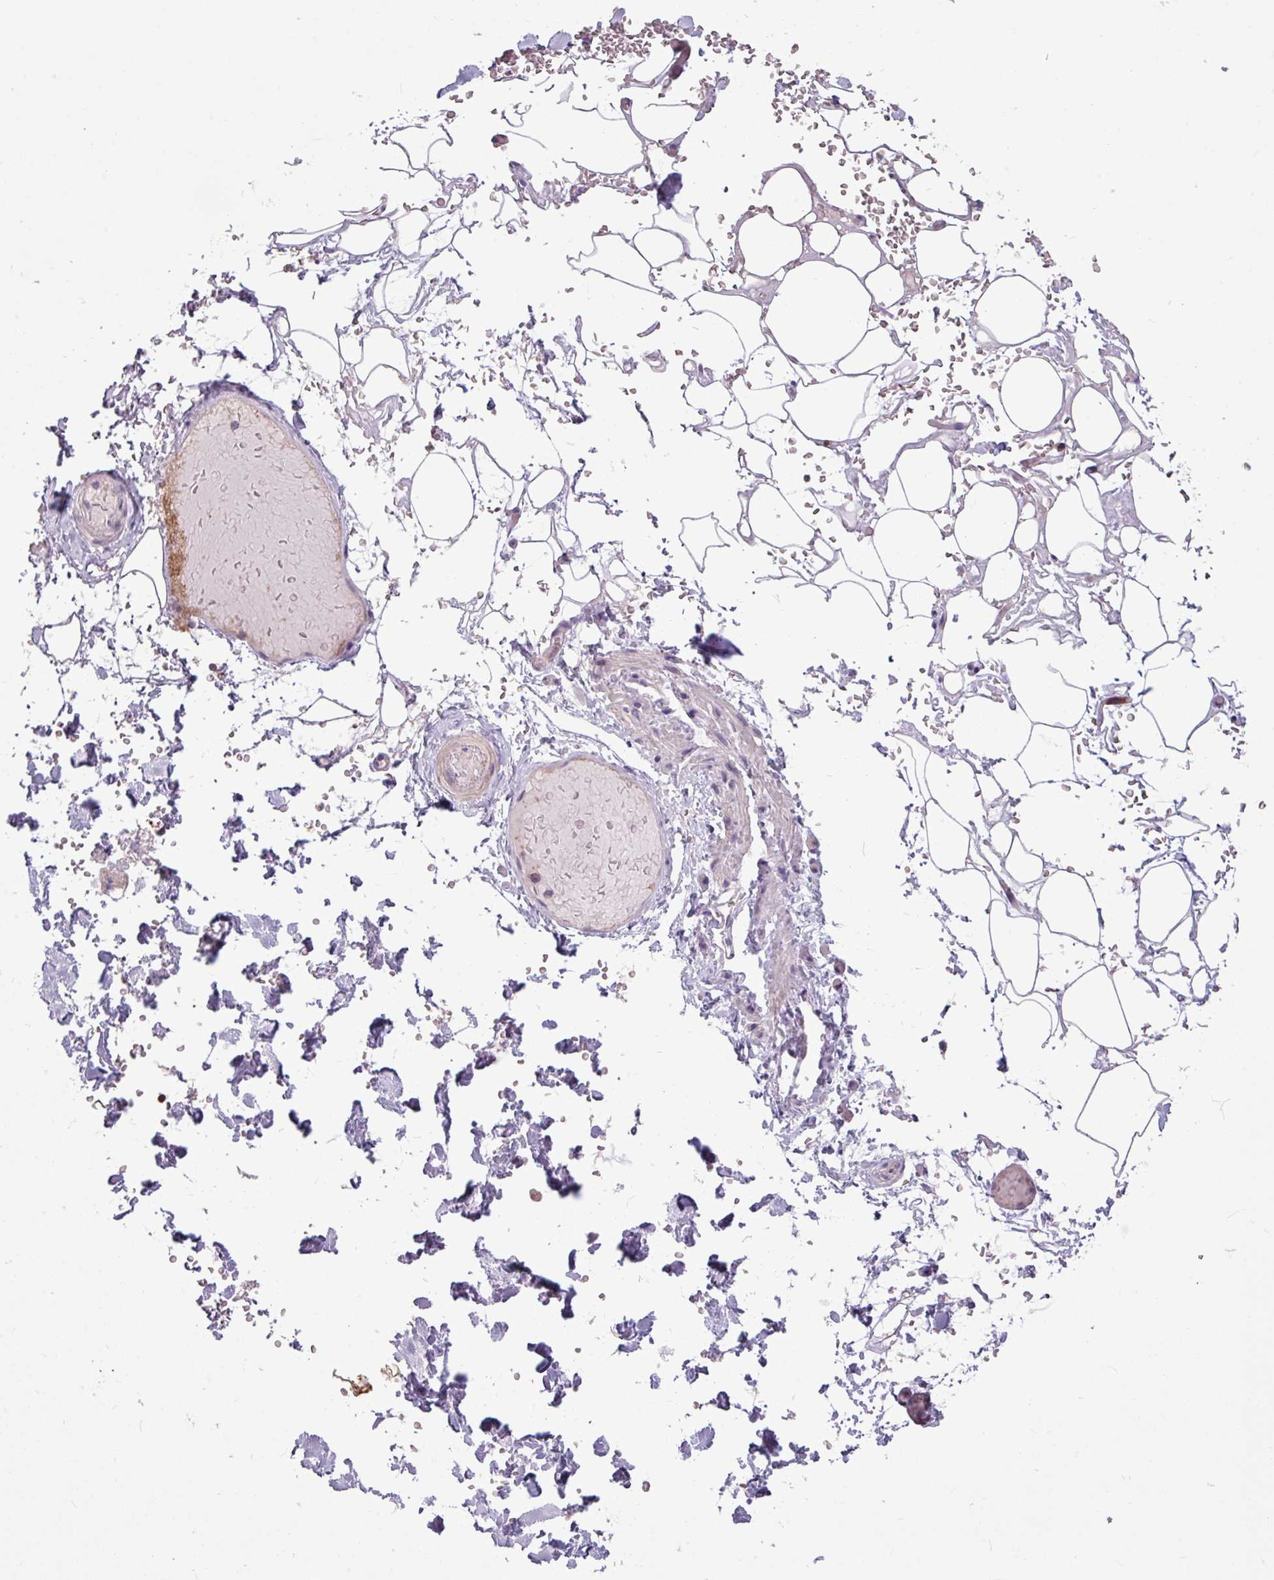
{"staining": {"intensity": "negative", "quantity": "none", "location": "none"}, "tissue": "adipose tissue", "cell_type": "Adipocytes", "image_type": "normal", "snomed": [{"axis": "morphology", "description": "Normal tissue, NOS"}, {"axis": "topography", "description": "Salivary gland"}, {"axis": "topography", "description": "Peripheral nerve tissue"}], "caption": "DAB immunohistochemical staining of normal human adipose tissue exhibits no significant expression in adipocytes. (DAB (3,3'-diaminobenzidine) immunohistochemistry (IHC) with hematoxylin counter stain).", "gene": "SEC61G", "patient": {"sex": "male", "age": 38}}